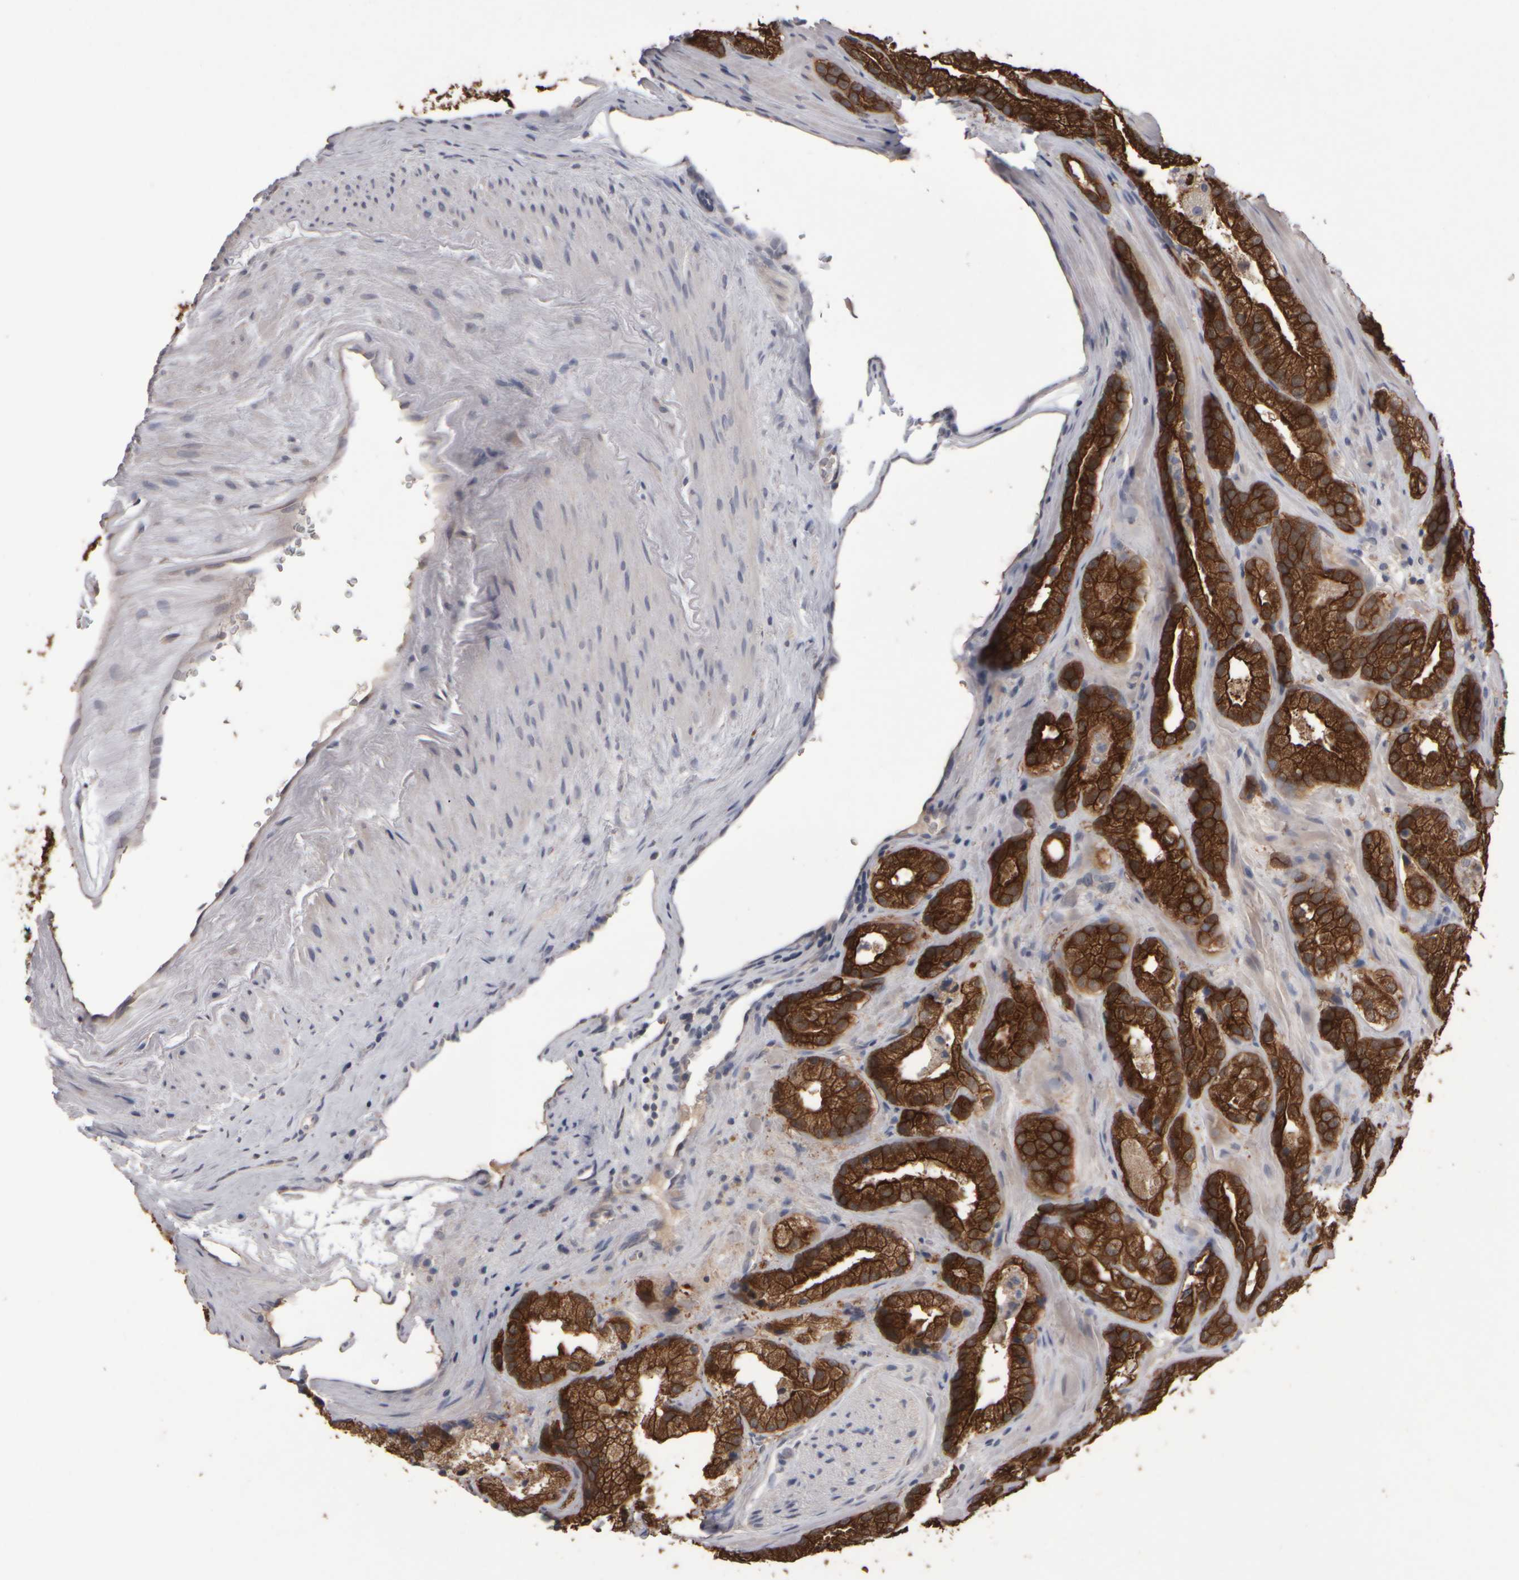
{"staining": {"intensity": "strong", "quantity": ">75%", "location": "cytoplasmic/membranous"}, "tissue": "prostate cancer", "cell_type": "Tumor cells", "image_type": "cancer", "snomed": [{"axis": "morphology", "description": "Adenocarcinoma, High grade"}, {"axis": "topography", "description": "Prostate"}], "caption": "Immunohistochemical staining of human adenocarcinoma (high-grade) (prostate) shows high levels of strong cytoplasmic/membranous protein staining in approximately >75% of tumor cells.", "gene": "EPHX2", "patient": {"sex": "male", "age": 63}}